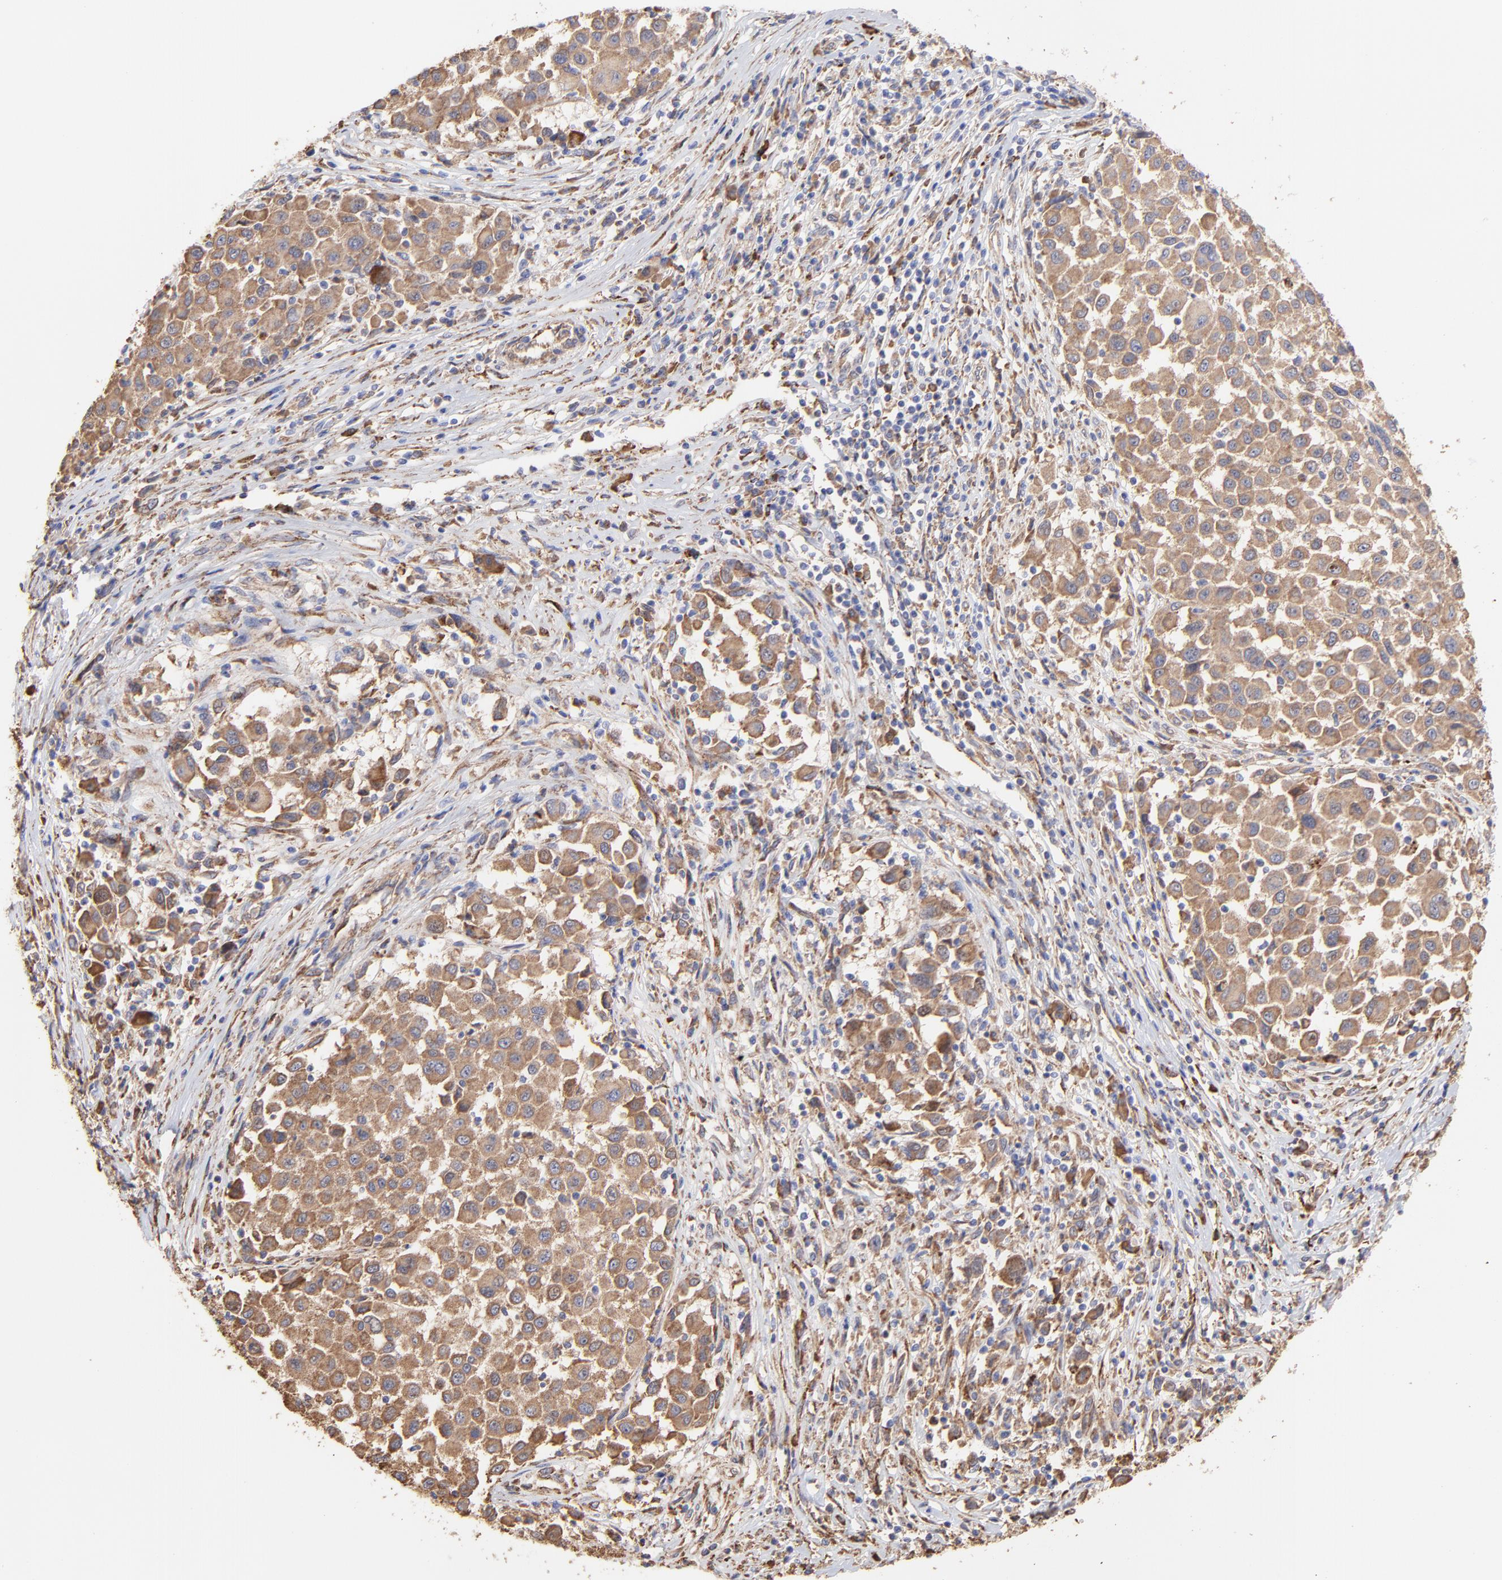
{"staining": {"intensity": "moderate", "quantity": ">75%", "location": "cytoplasmic/membranous"}, "tissue": "melanoma", "cell_type": "Tumor cells", "image_type": "cancer", "snomed": [{"axis": "morphology", "description": "Malignant melanoma, Metastatic site"}, {"axis": "topography", "description": "Lymph node"}], "caption": "This image displays immunohistochemistry staining of malignant melanoma (metastatic site), with medium moderate cytoplasmic/membranous staining in approximately >75% of tumor cells.", "gene": "PFKM", "patient": {"sex": "male", "age": 61}}